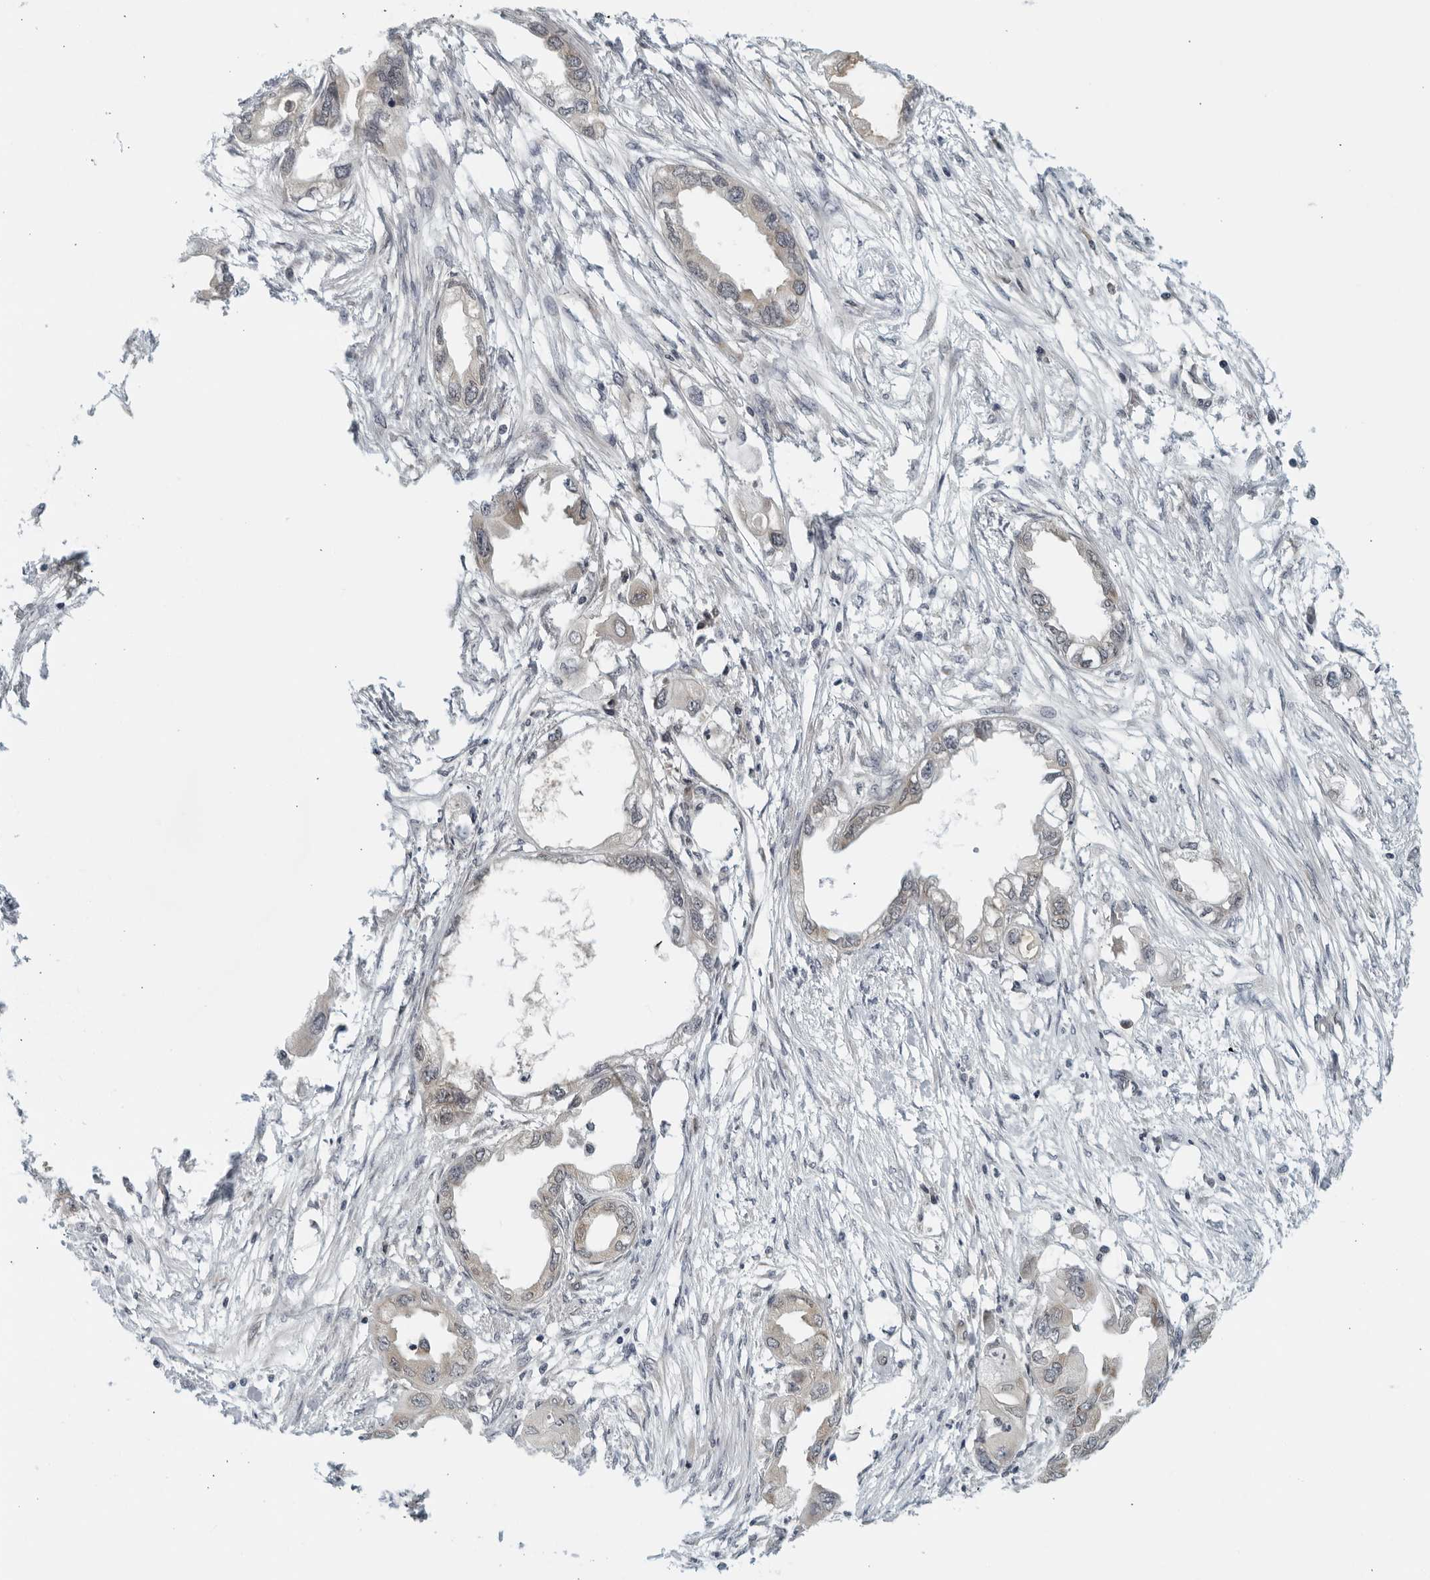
{"staining": {"intensity": "weak", "quantity": "25%-75%", "location": "cytoplasmic/membranous"}, "tissue": "endometrial cancer", "cell_type": "Tumor cells", "image_type": "cancer", "snomed": [{"axis": "morphology", "description": "Adenocarcinoma, NOS"}, {"axis": "morphology", "description": "Adenocarcinoma, metastatic, NOS"}, {"axis": "topography", "description": "Adipose tissue"}, {"axis": "topography", "description": "Endometrium"}], "caption": "High-power microscopy captured an immunohistochemistry (IHC) photomicrograph of endometrial cancer (metastatic adenocarcinoma), revealing weak cytoplasmic/membranous positivity in approximately 25%-75% of tumor cells. The protein of interest is shown in brown color, while the nuclei are stained blue.", "gene": "RC3H1", "patient": {"sex": "female", "age": 67}}